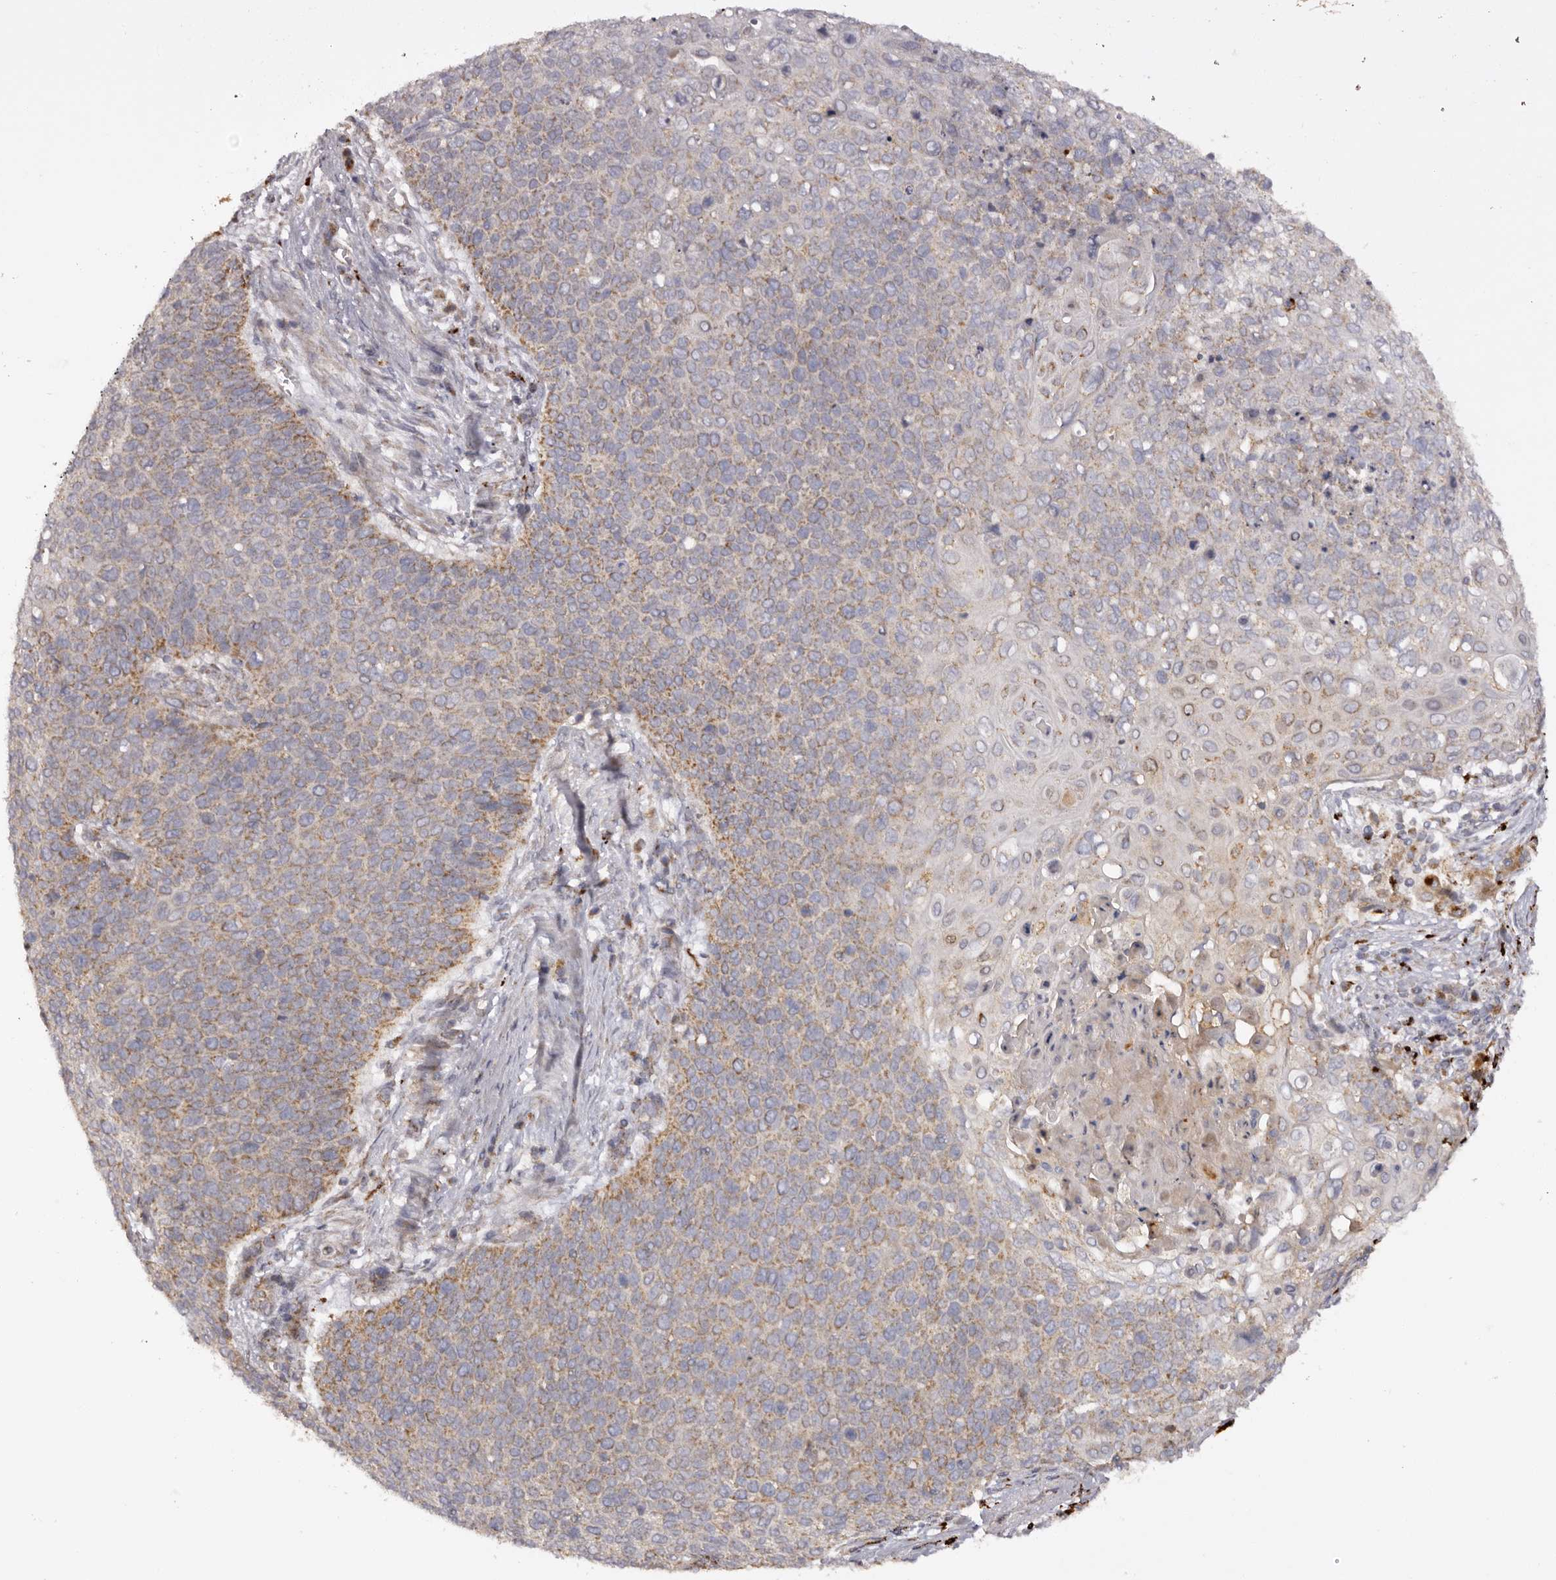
{"staining": {"intensity": "weak", "quantity": "25%-75%", "location": "cytoplasmic/membranous"}, "tissue": "cervical cancer", "cell_type": "Tumor cells", "image_type": "cancer", "snomed": [{"axis": "morphology", "description": "Squamous cell carcinoma, NOS"}, {"axis": "topography", "description": "Cervix"}], "caption": "Protein expression analysis of cervical cancer exhibits weak cytoplasmic/membranous staining in about 25%-75% of tumor cells. Immunohistochemistry (ihc) stains the protein in brown and the nuclei are stained blue.", "gene": "MECR", "patient": {"sex": "female", "age": 39}}